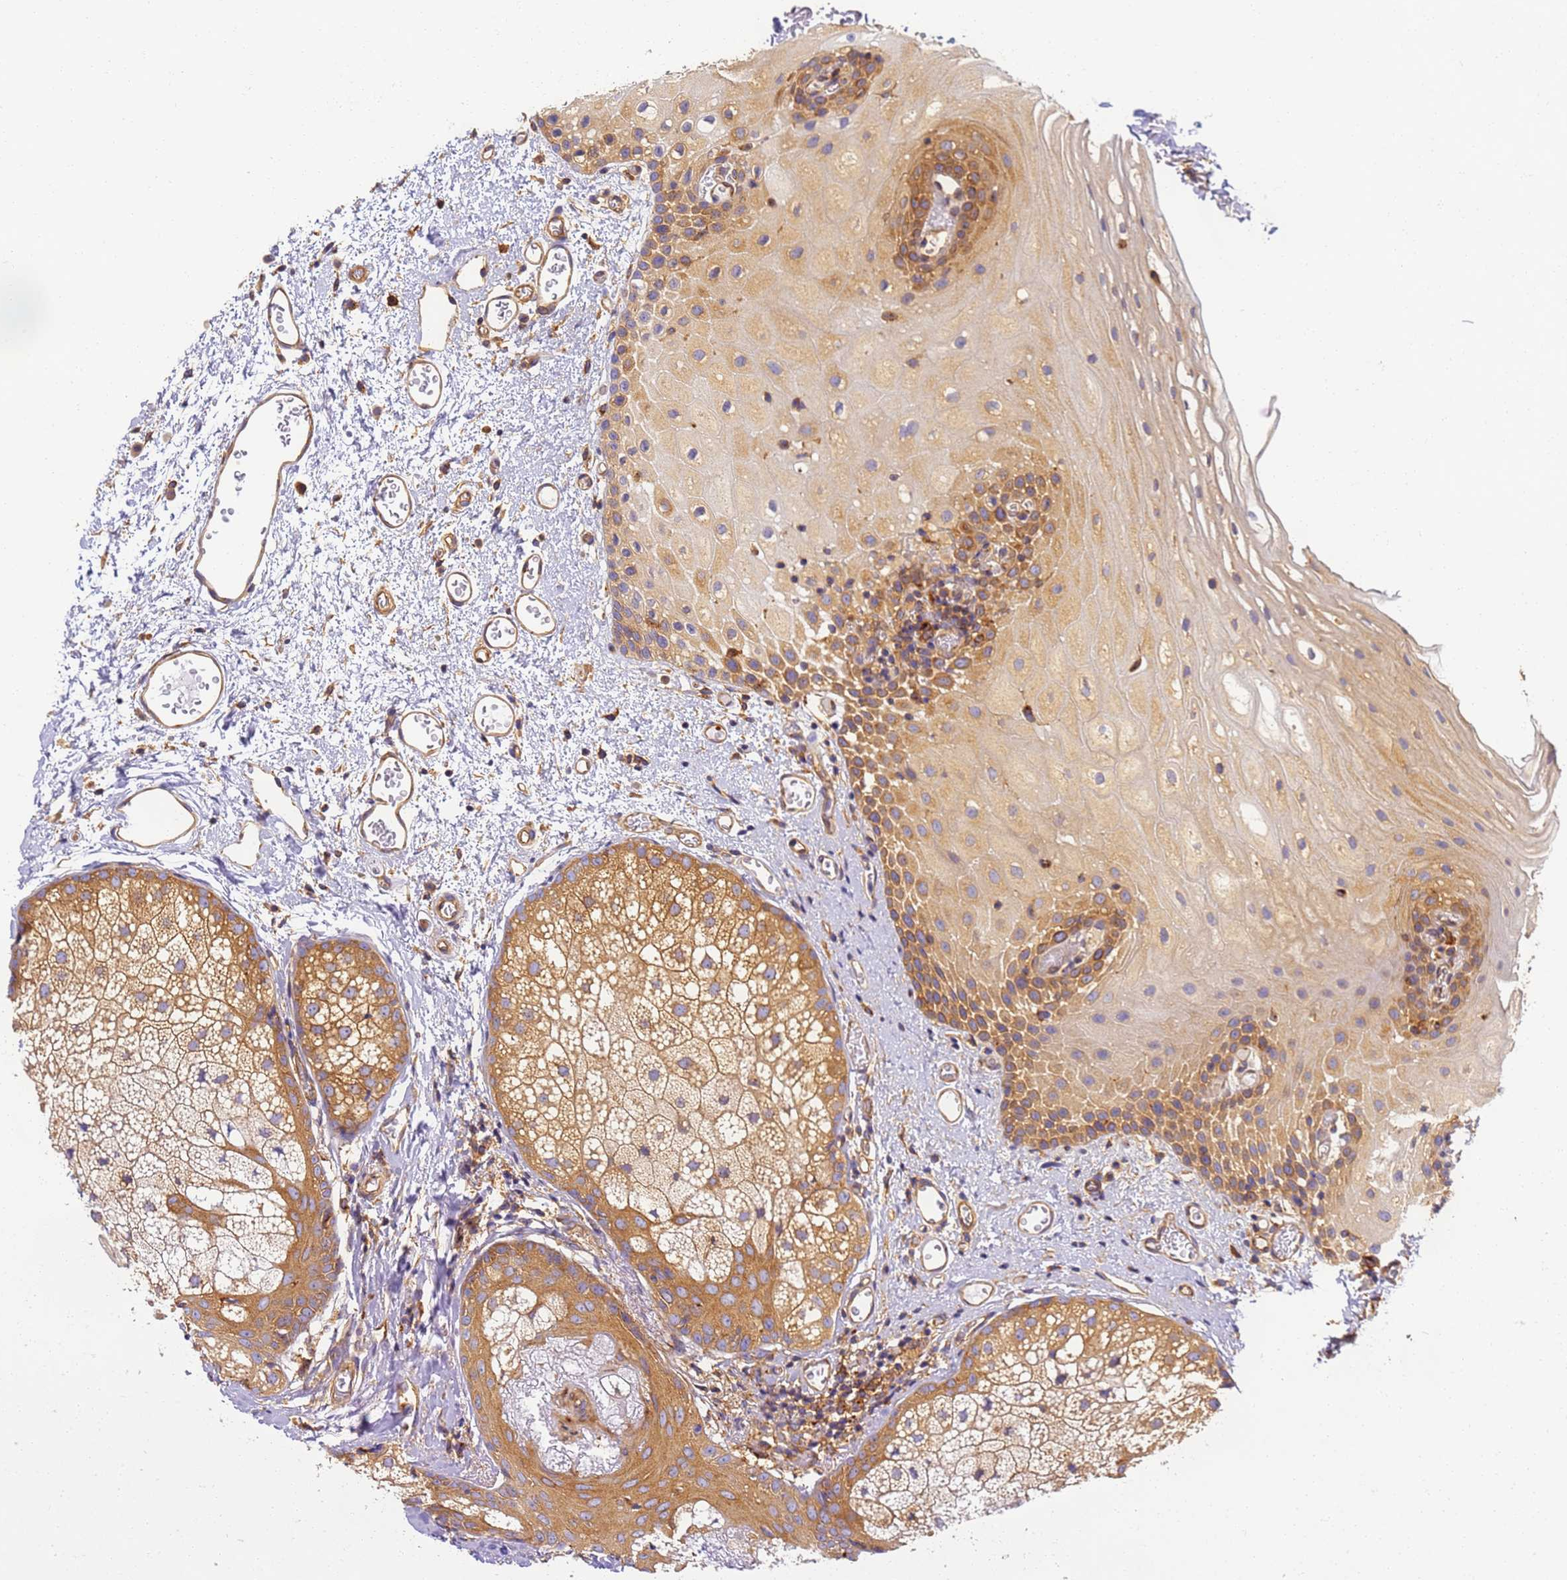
{"staining": {"intensity": "moderate", "quantity": ">75%", "location": "cytoplasmic/membranous"}, "tissue": "oral mucosa", "cell_type": "Squamous epithelial cells", "image_type": "normal", "snomed": [{"axis": "morphology", "description": "Normal tissue, NOS"}, {"axis": "morphology", "description": "Squamous cell carcinoma, NOS"}, {"axis": "topography", "description": "Oral tissue"}, {"axis": "topography", "description": "Head-Neck"}], "caption": "This image displays normal oral mucosa stained with IHC to label a protein in brown. The cytoplasmic/membranous of squamous epithelial cells show moderate positivity for the protein. Nuclei are counter-stained blue.", "gene": "DYNC1I2", "patient": {"sex": "female", "age": 70}}